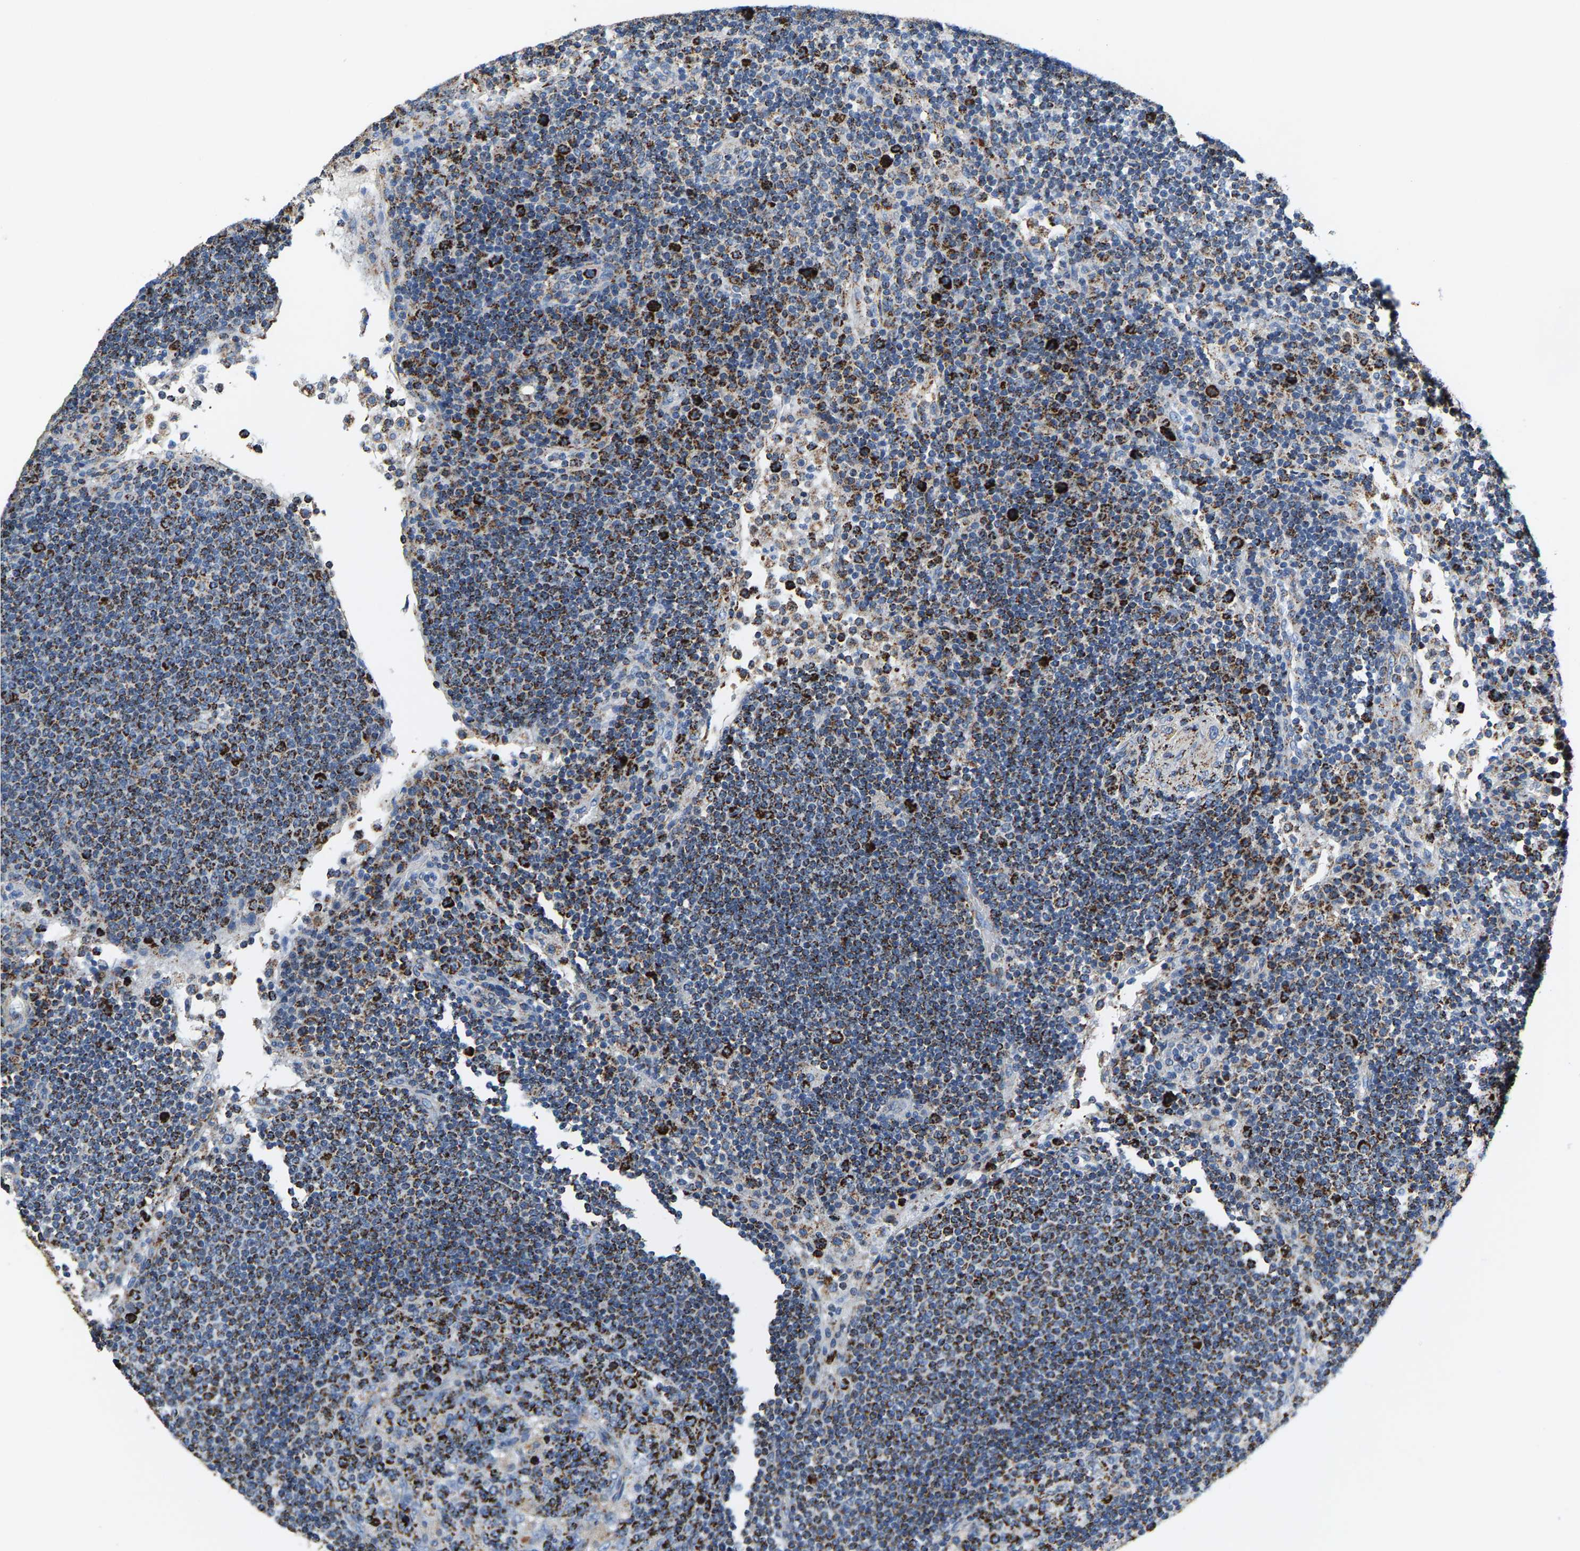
{"staining": {"intensity": "strong", "quantity": ">75%", "location": "cytoplasmic/membranous"}, "tissue": "lymph node", "cell_type": "Germinal center cells", "image_type": "normal", "snomed": [{"axis": "morphology", "description": "Normal tissue, NOS"}, {"axis": "topography", "description": "Lymph node"}], "caption": "Lymph node stained with DAB (3,3'-diaminobenzidine) immunohistochemistry (IHC) shows high levels of strong cytoplasmic/membranous expression in approximately >75% of germinal center cells.", "gene": "SHMT2", "patient": {"sex": "female", "age": 53}}